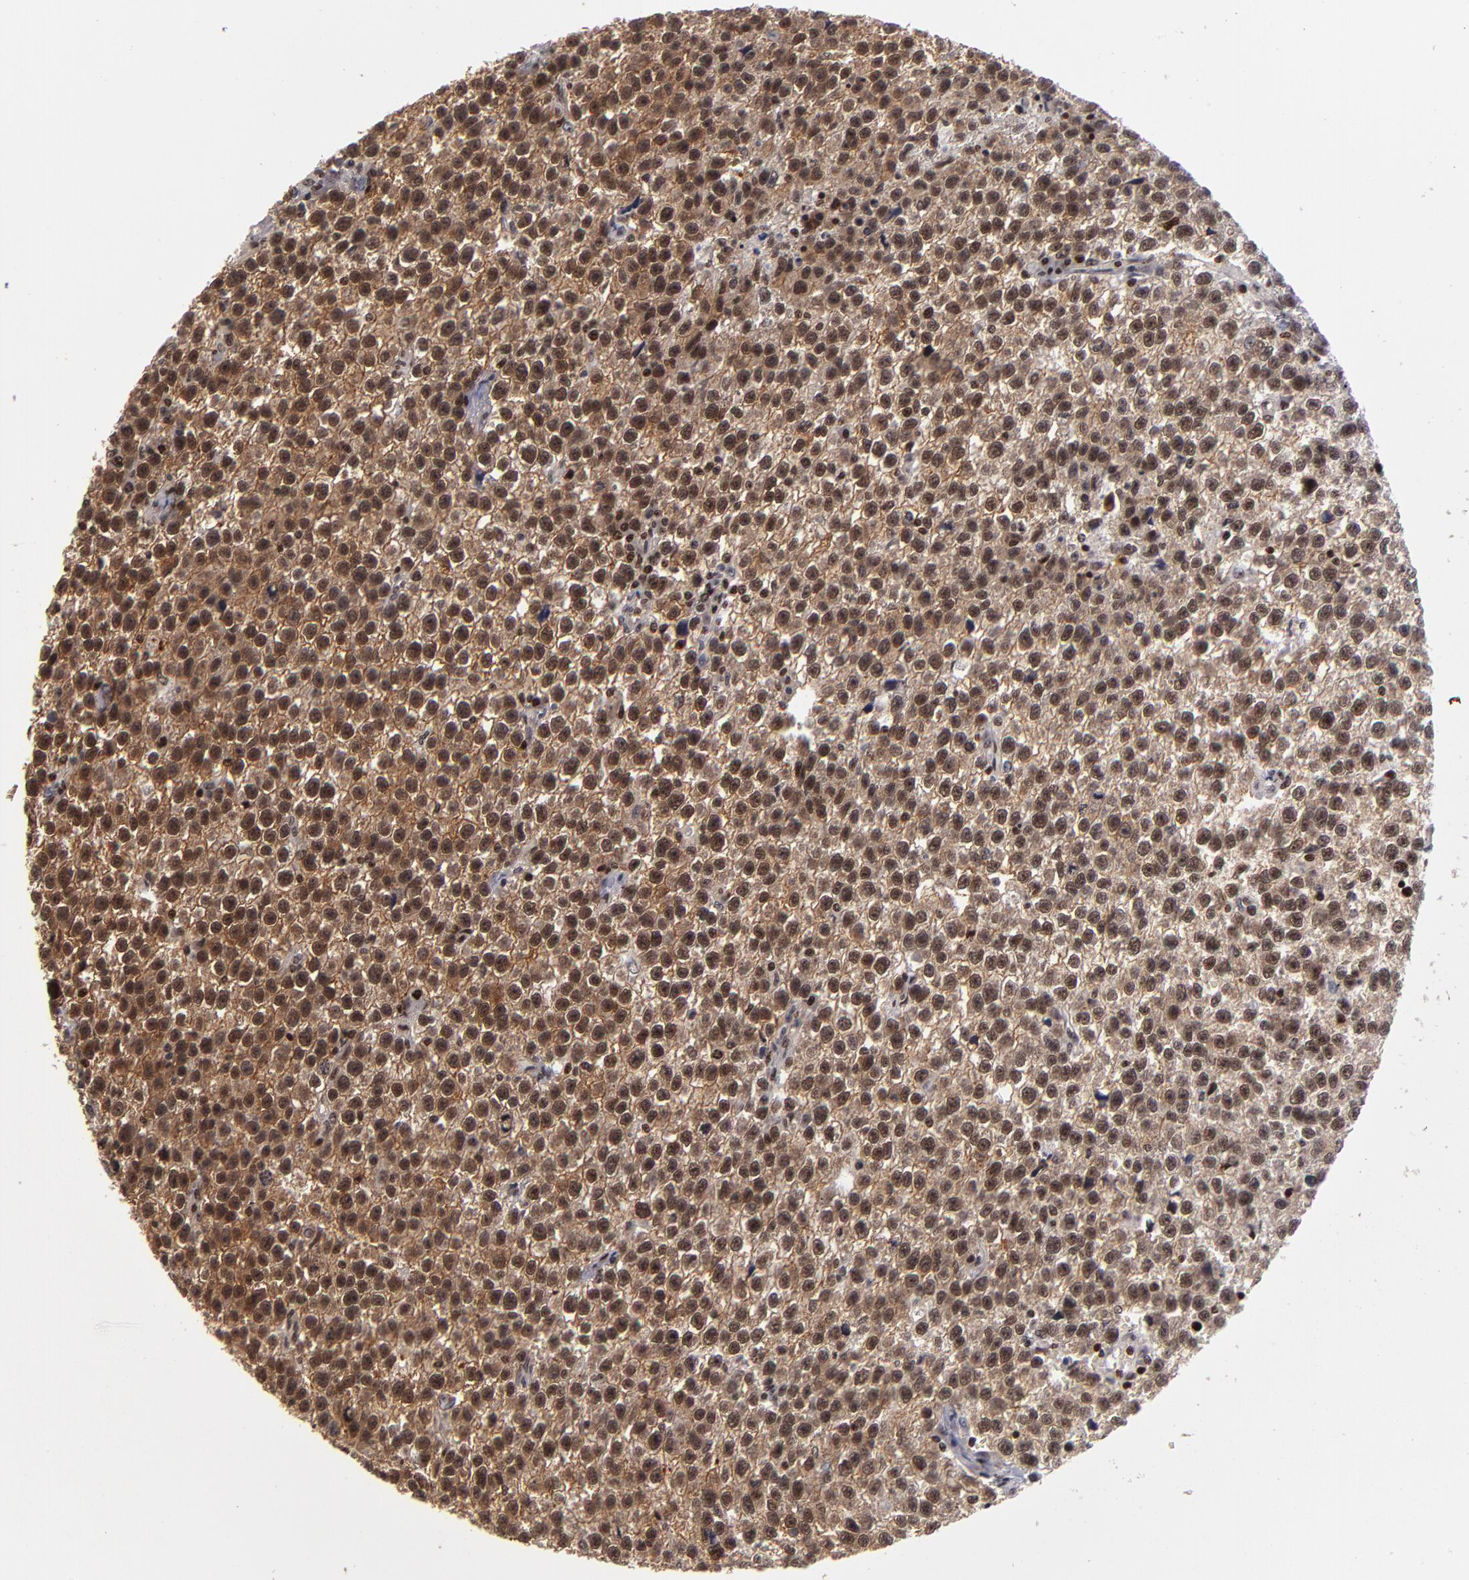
{"staining": {"intensity": "moderate", "quantity": "25%-75%", "location": "nuclear"}, "tissue": "testis cancer", "cell_type": "Tumor cells", "image_type": "cancer", "snomed": [{"axis": "morphology", "description": "Seminoma, NOS"}, {"axis": "topography", "description": "Testis"}], "caption": "The immunohistochemical stain labels moderate nuclear expression in tumor cells of testis cancer (seminoma) tissue.", "gene": "KDM6A", "patient": {"sex": "male", "age": 35}}